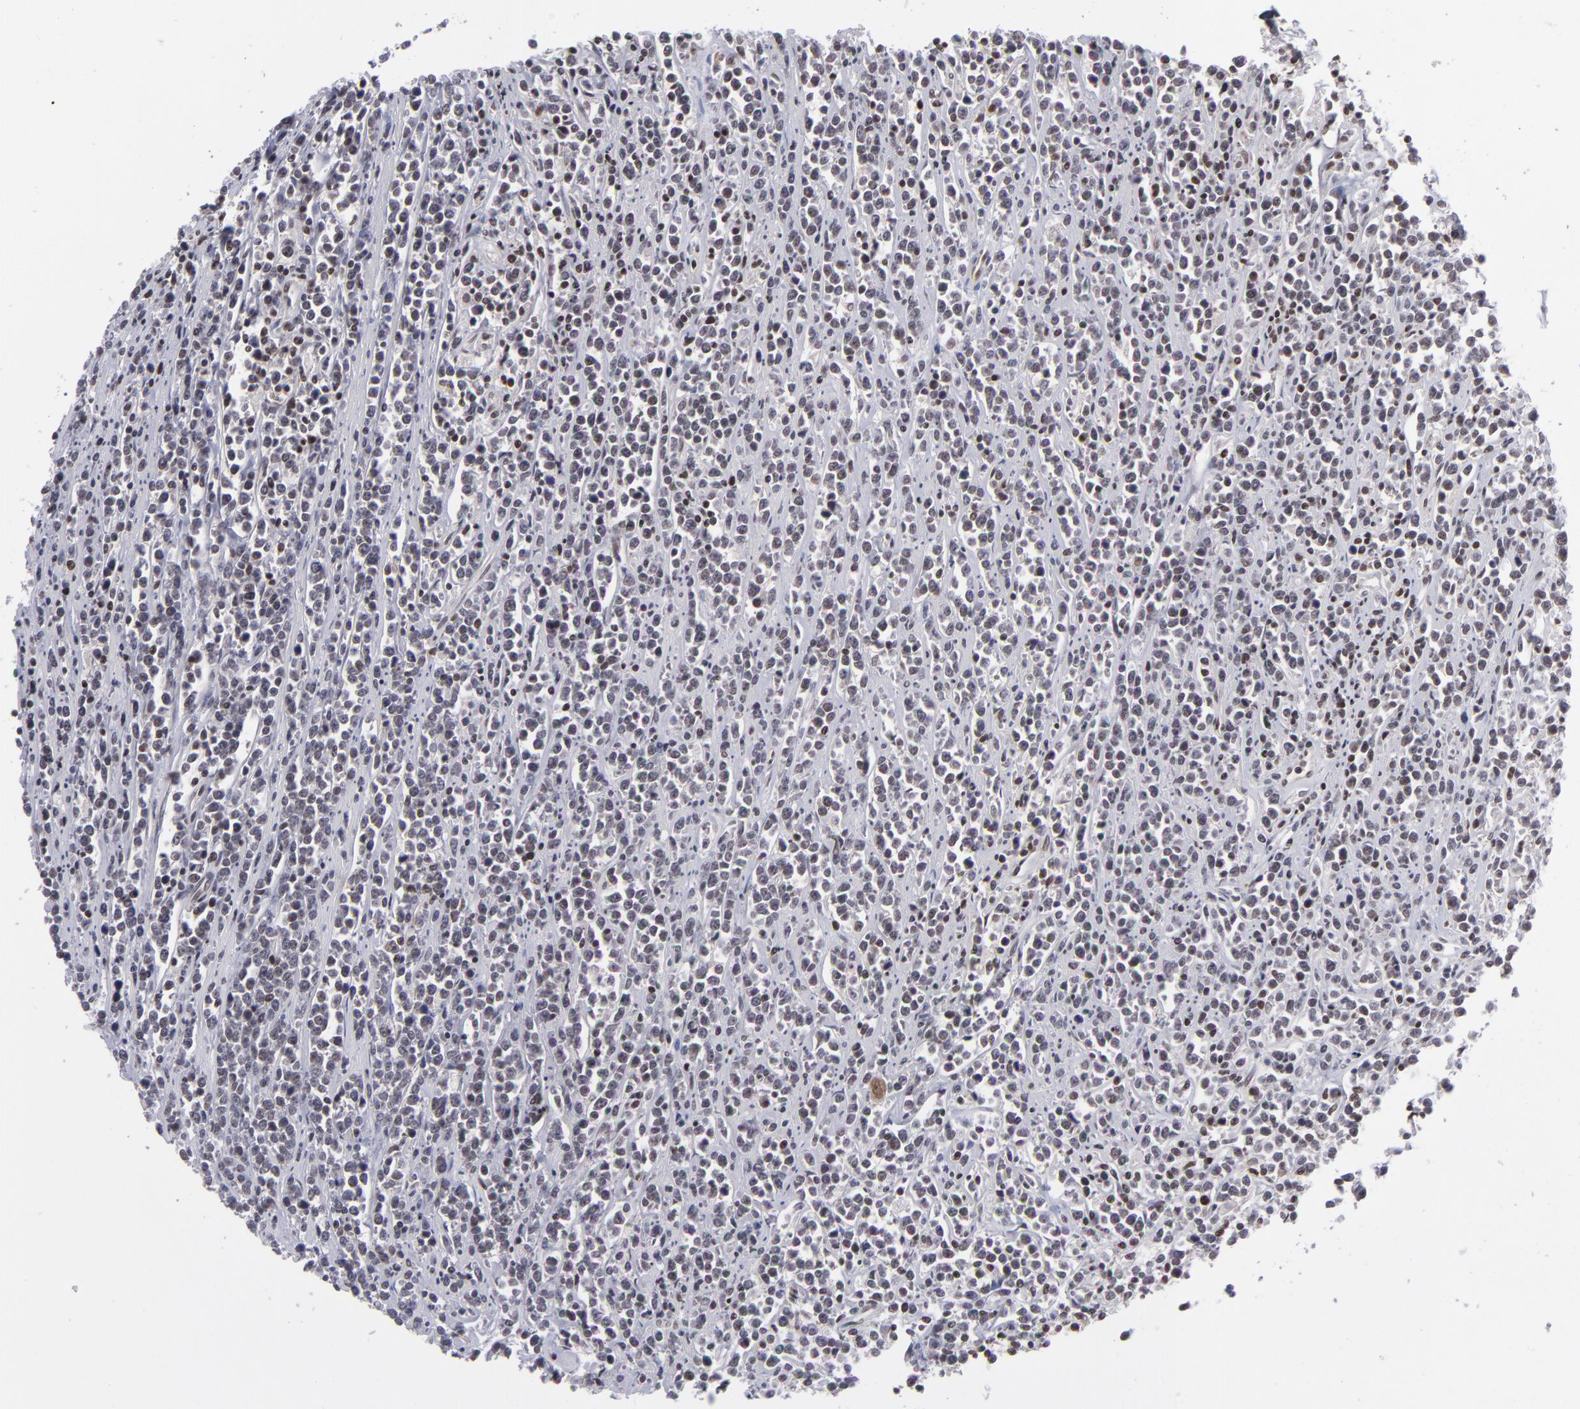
{"staining": {"intensity": "moderate", "quantity": ">75%", "location": "nuclear"}, "tissue": "lymphoma", "cell_type": "Tumor cells", "image_type": "cancer", "snomed": [{"axis": "morphology", "description": "Malignant lymphoma, non-Hodgkin's type, High grade"}, {"axis": "topography", "description": "Small intestine"}, {"axis": "topography", "description": "Colon"}], "caption": "Moderate nuclear protein staining is seen in about >75% of tumor cells in lymphoma.", "gene": "MLLT3", "patient": {"sex": "male", "age": 8}}